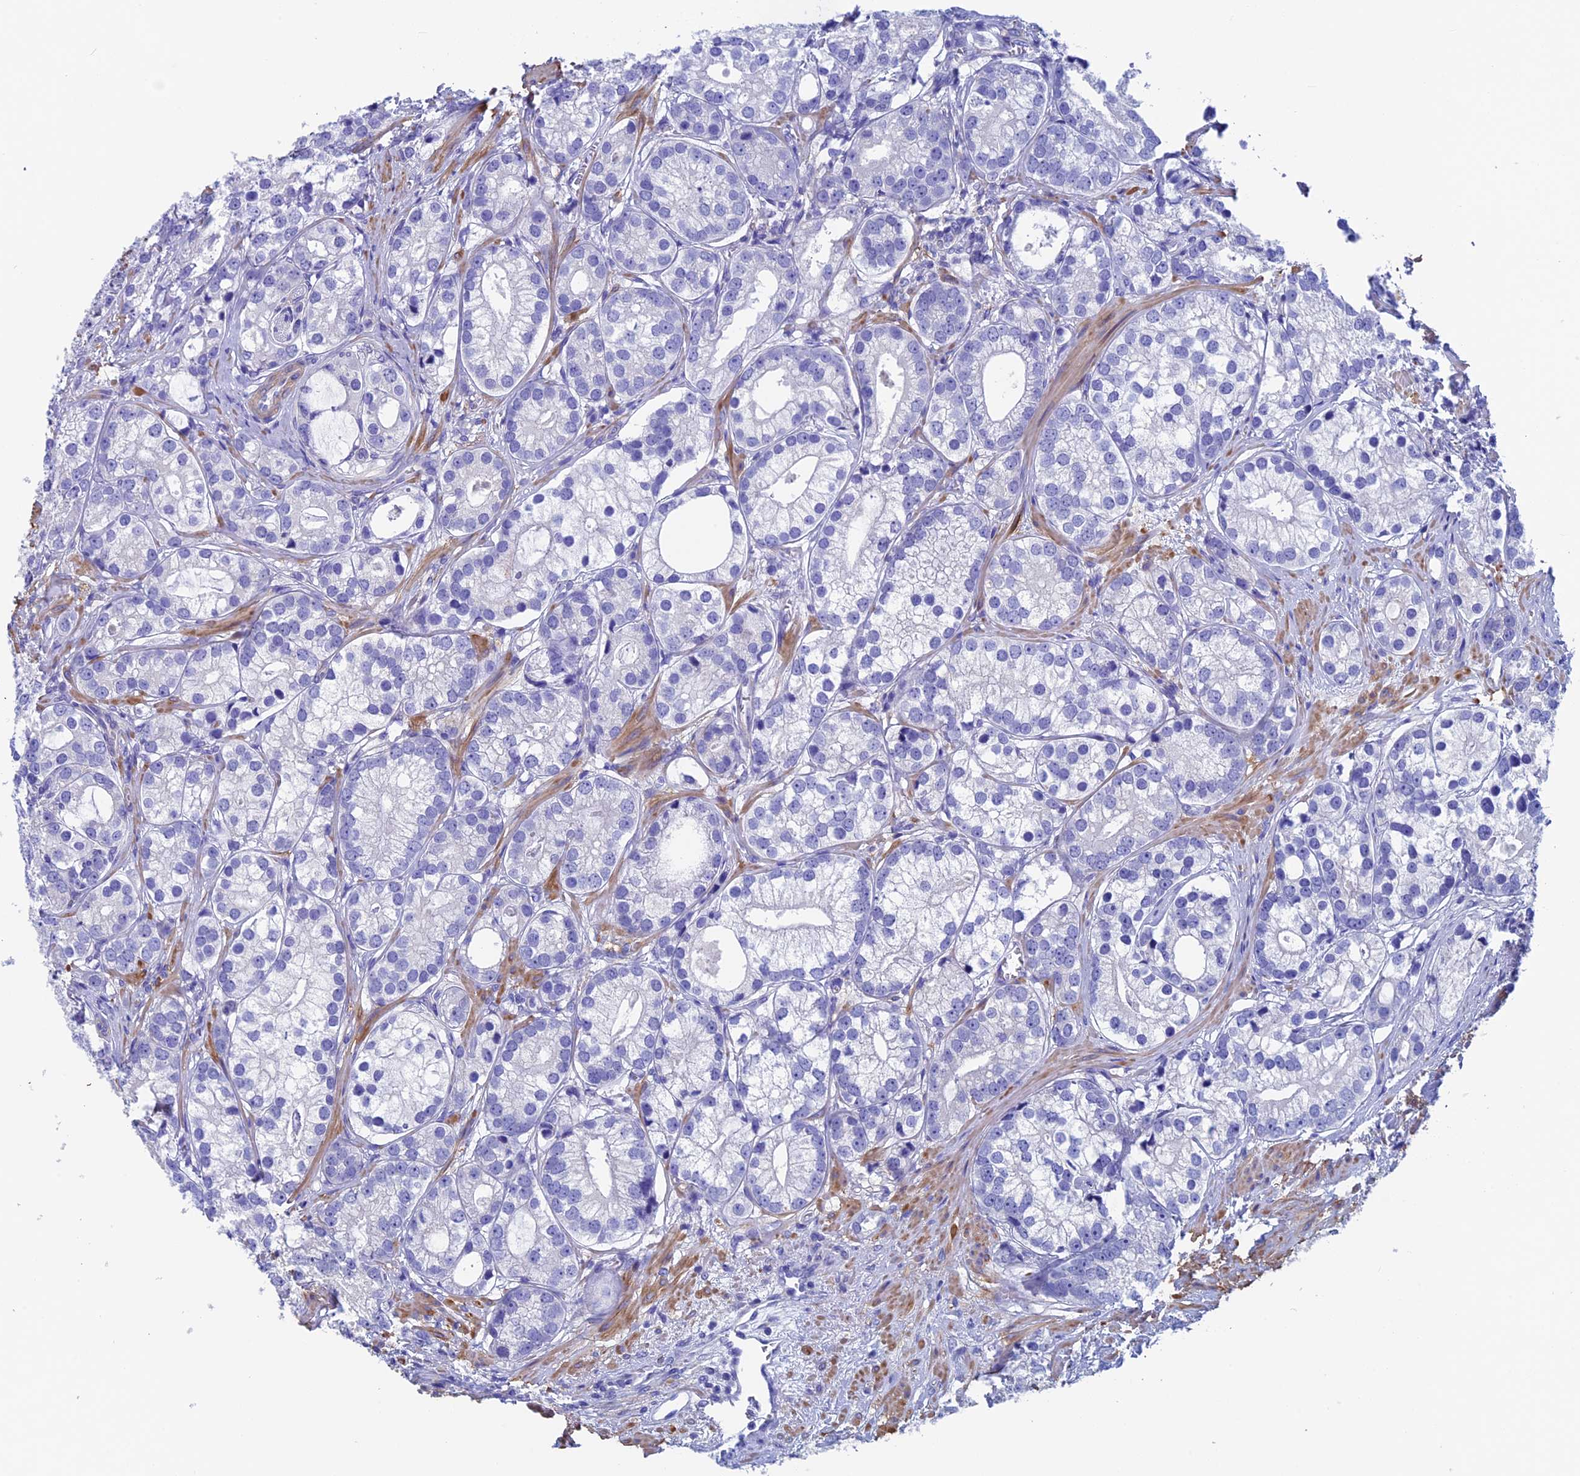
{"staining": {"intensity": "negative", "quantity": "none", "location": "none"}, "tissue": "prostate cancer", "cell_type": "Tumor cells", "image_type": "cancer", "snomed": [{"axis": "morphology", "description": "Adenocarcinoma, High grade"}, {"axis": "topography", "description": "Prostate"}], "caption": "An immunohistochemistry (IHC) image of prostate adenocarcinoma (high-grade) is shown. There is no staining in tumor cells of prostate adenocarcinoma (high-grade).", "gene": "ADH7", "patient": {"sex": "male", "age": 75}}